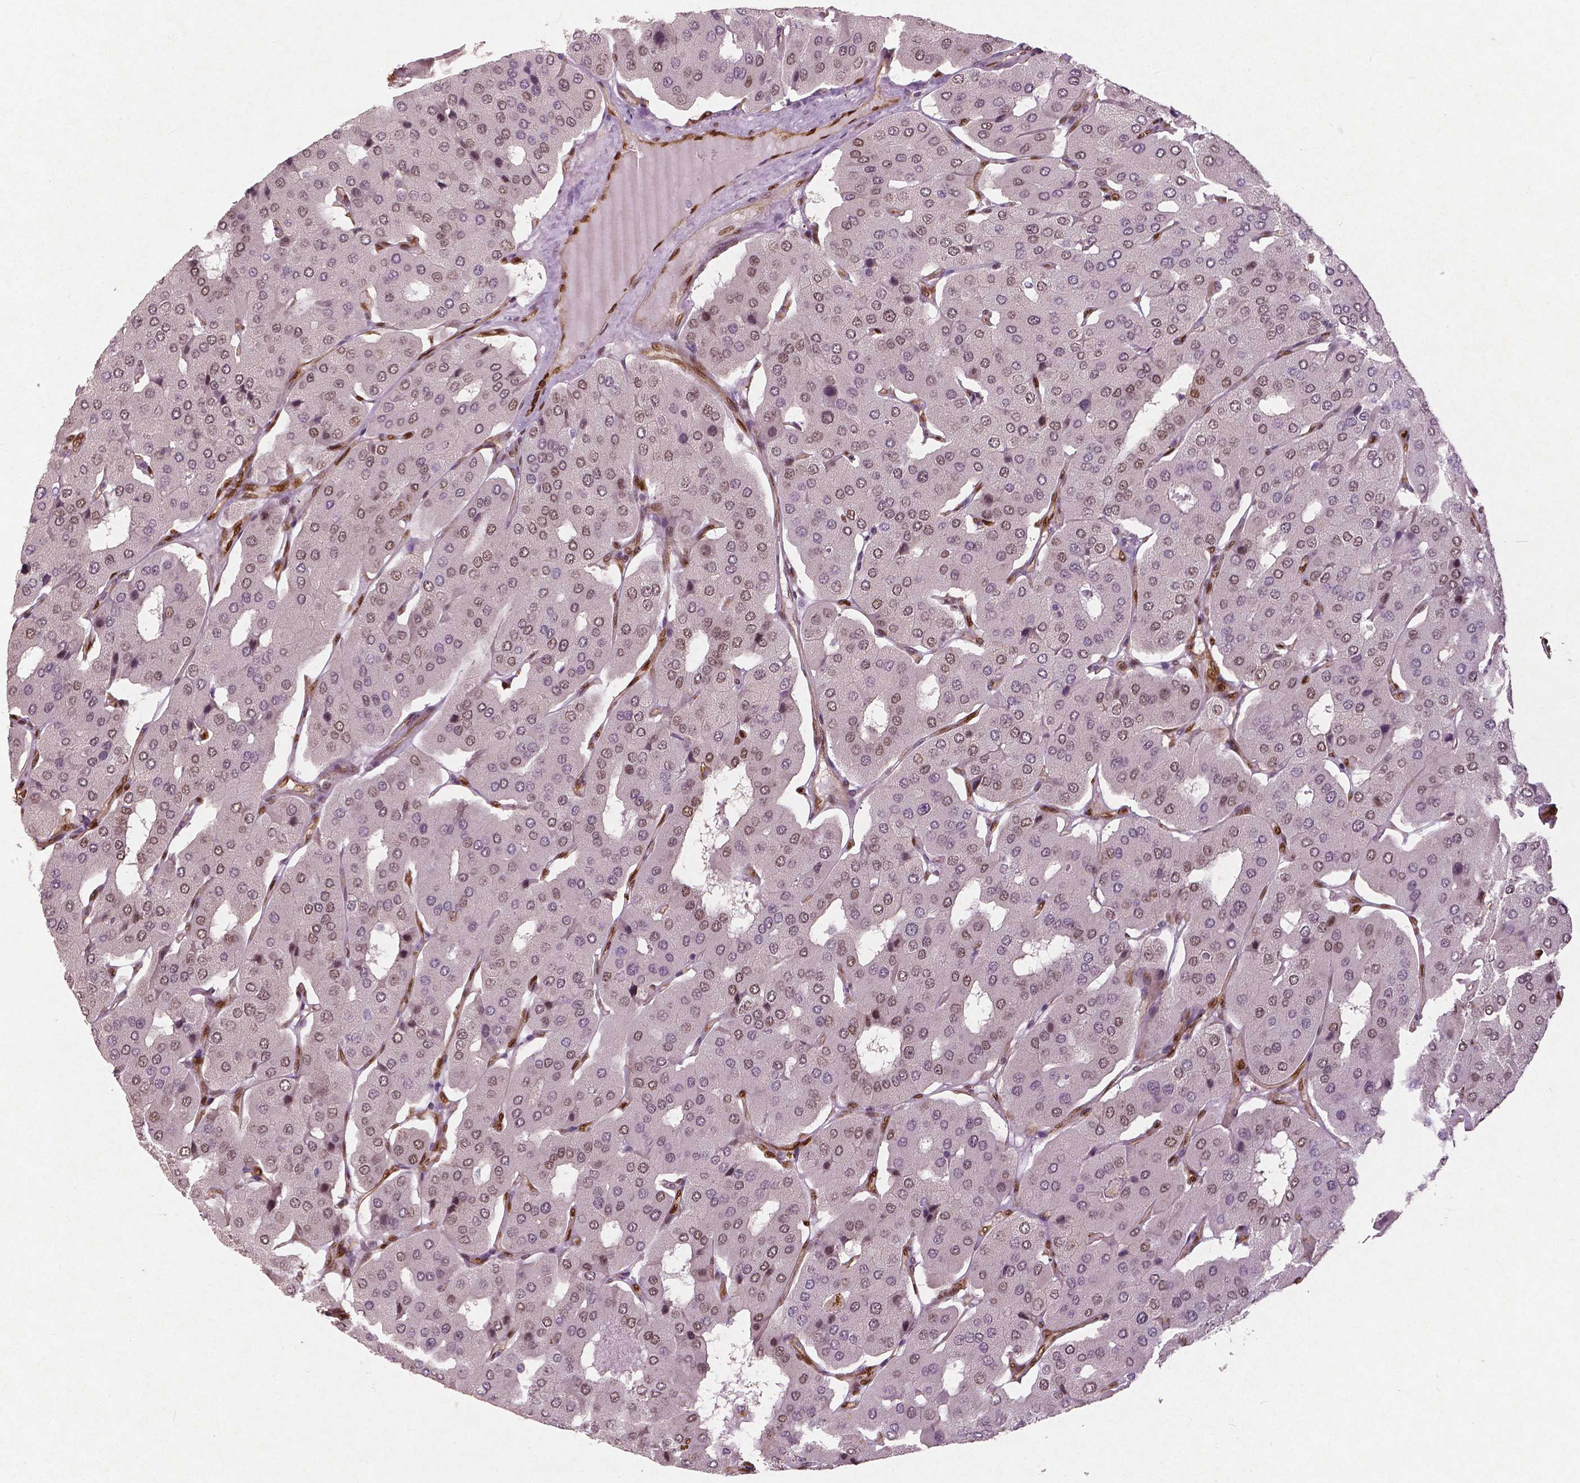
{"staining": {"intensity": "weak", "quantity": "25%-75%", "location": "nuclear"}, "tissue": "parathyroid gland", "cell_type": "Glandular cells", "image_type": "normal", "snomed": [{"axis": "morphology", "description": "Normal tissue, NOS"}, {"axis": "morphology", "description": "Adenoma, NOS"}, {"axis": "topography", "description": "Parathyroid gland"}], "caption": "A brown stain shows weak nuclear expression of a protein in glandular cells of unremarkable human parathyroid gland.", "gene": "WWTR1", "patient": {"sex": "female", "age": 86}}